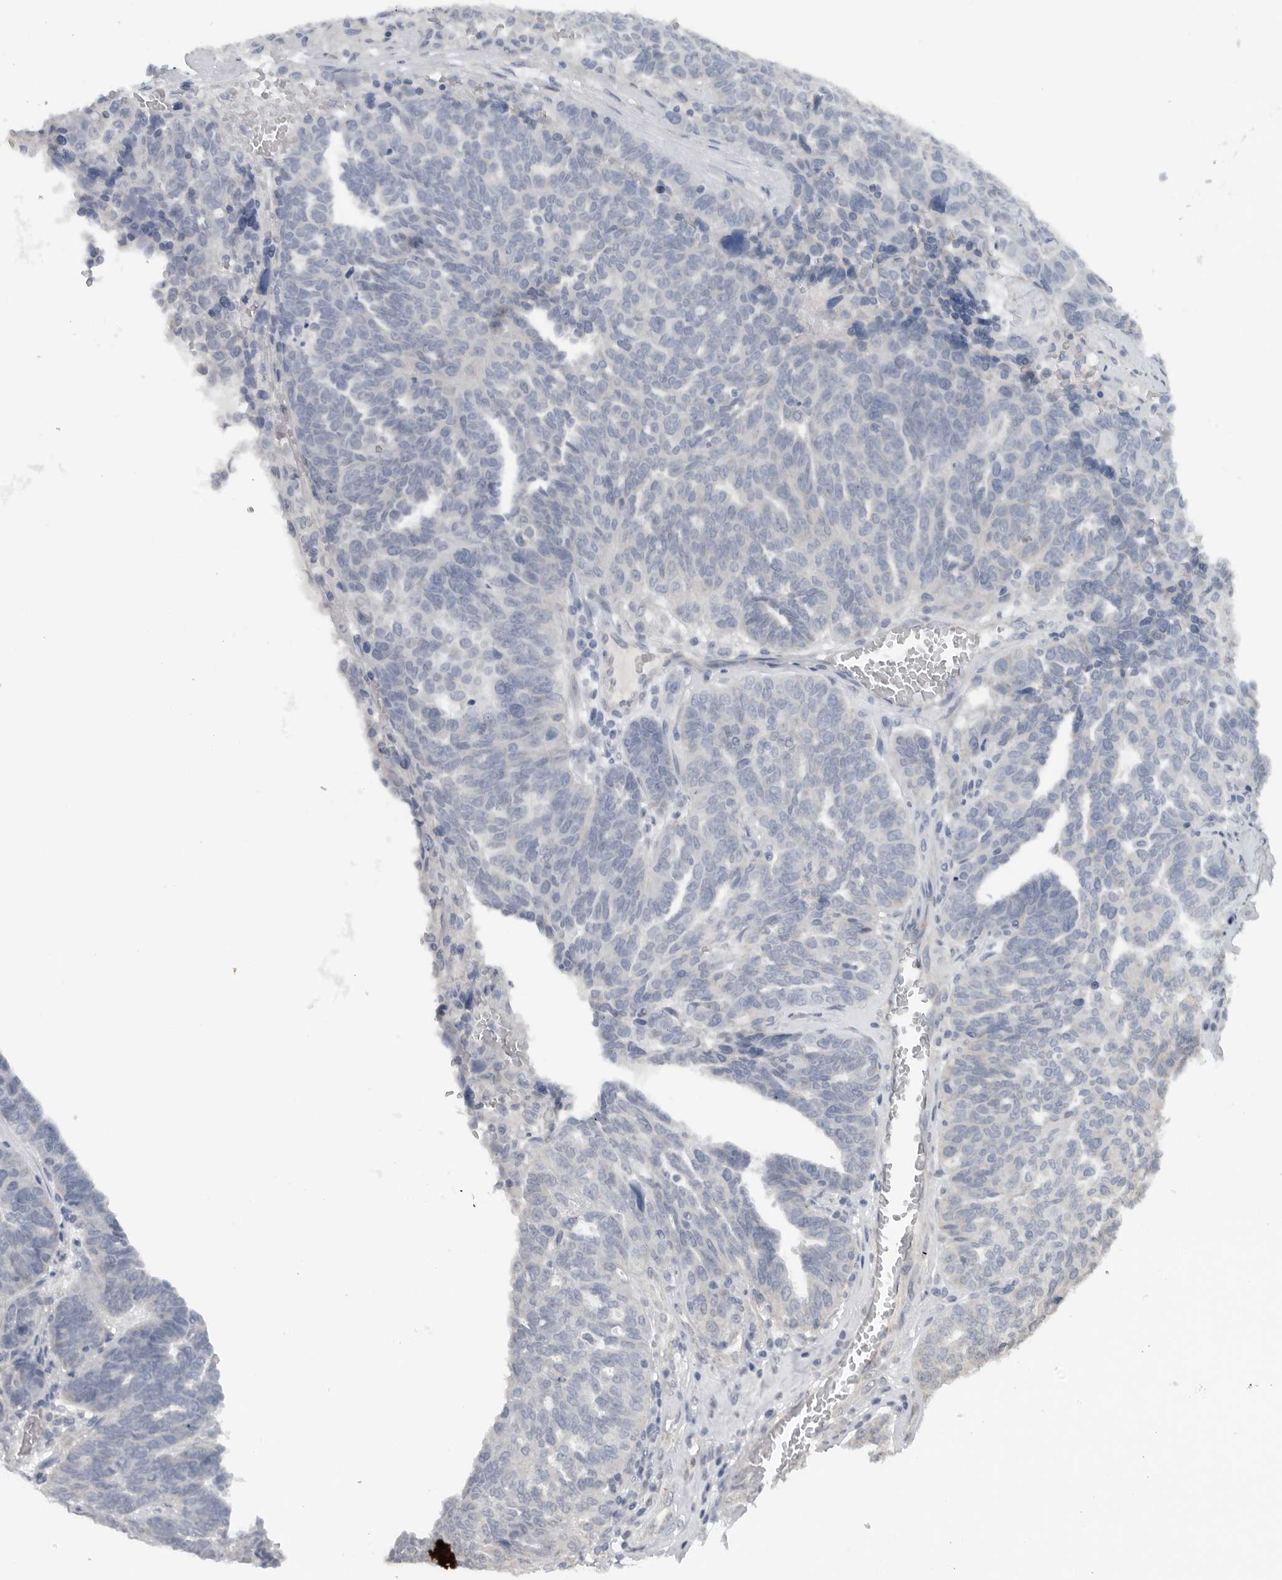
{"staining": {"intensity": "negative", "quantity": "none", "location": "none"}, "tissue": "ovarian cancer", "cell_type": "Tumor cells", "image_type": "cancer", "snomed": [{"axis": "morphology", "description": "Cystadenocarcinoma, serous, NOS"}, {"axis": "topography", "description": "Soft tissue"}, {"axis": "topography", "description": "Ovary"}], "caption": "A histopathology image of human ovarian cancer (serous cystadenocarcinoma) is negative for staining in tumor cells.", "gene": "DYRK2", "patient": {"sex": "female", "age": 57}}